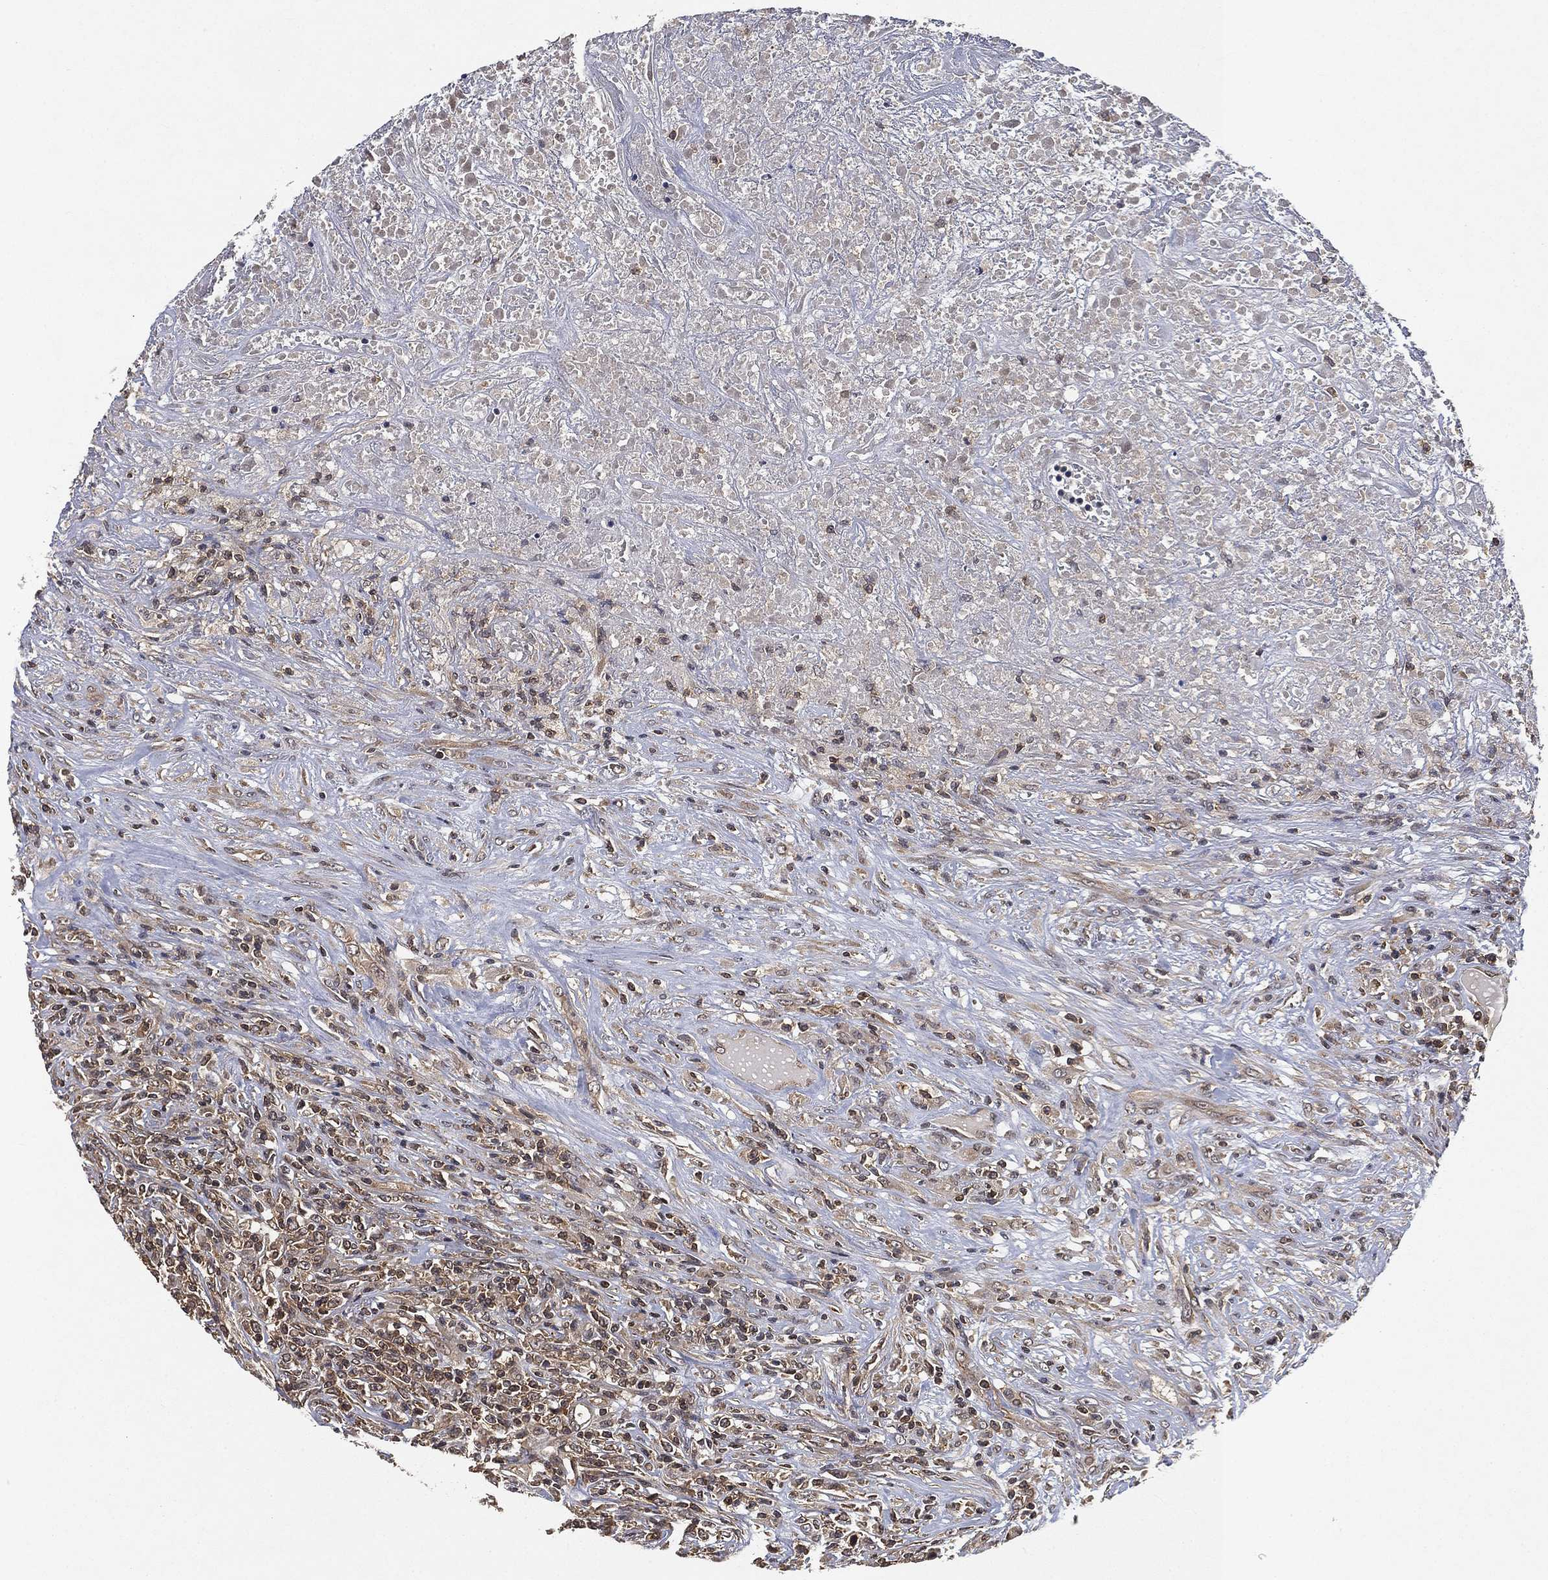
{"staining": {"intensity": "negative", "quantity": "none", "location": "none"}, "tissue": "lymphoma", "cell_type": "Tumor cells", "image_type": "cancer", "snomed": [{"axis": "morphology", "description": "Malignant lymphoma, non-Hodgkin's type, High grade"}, {"axis": "topography", "description": "Lung"}], "caption": "Immunohistochemistry (IHC) micrograph of lymphoma stained for a protein (brown), which demonstrates no expression in tumor cells. (IHC, brightfield microscopy, high magnification).", "gene": "UBA5", "patient": {"sex": "male", "age": 79}}